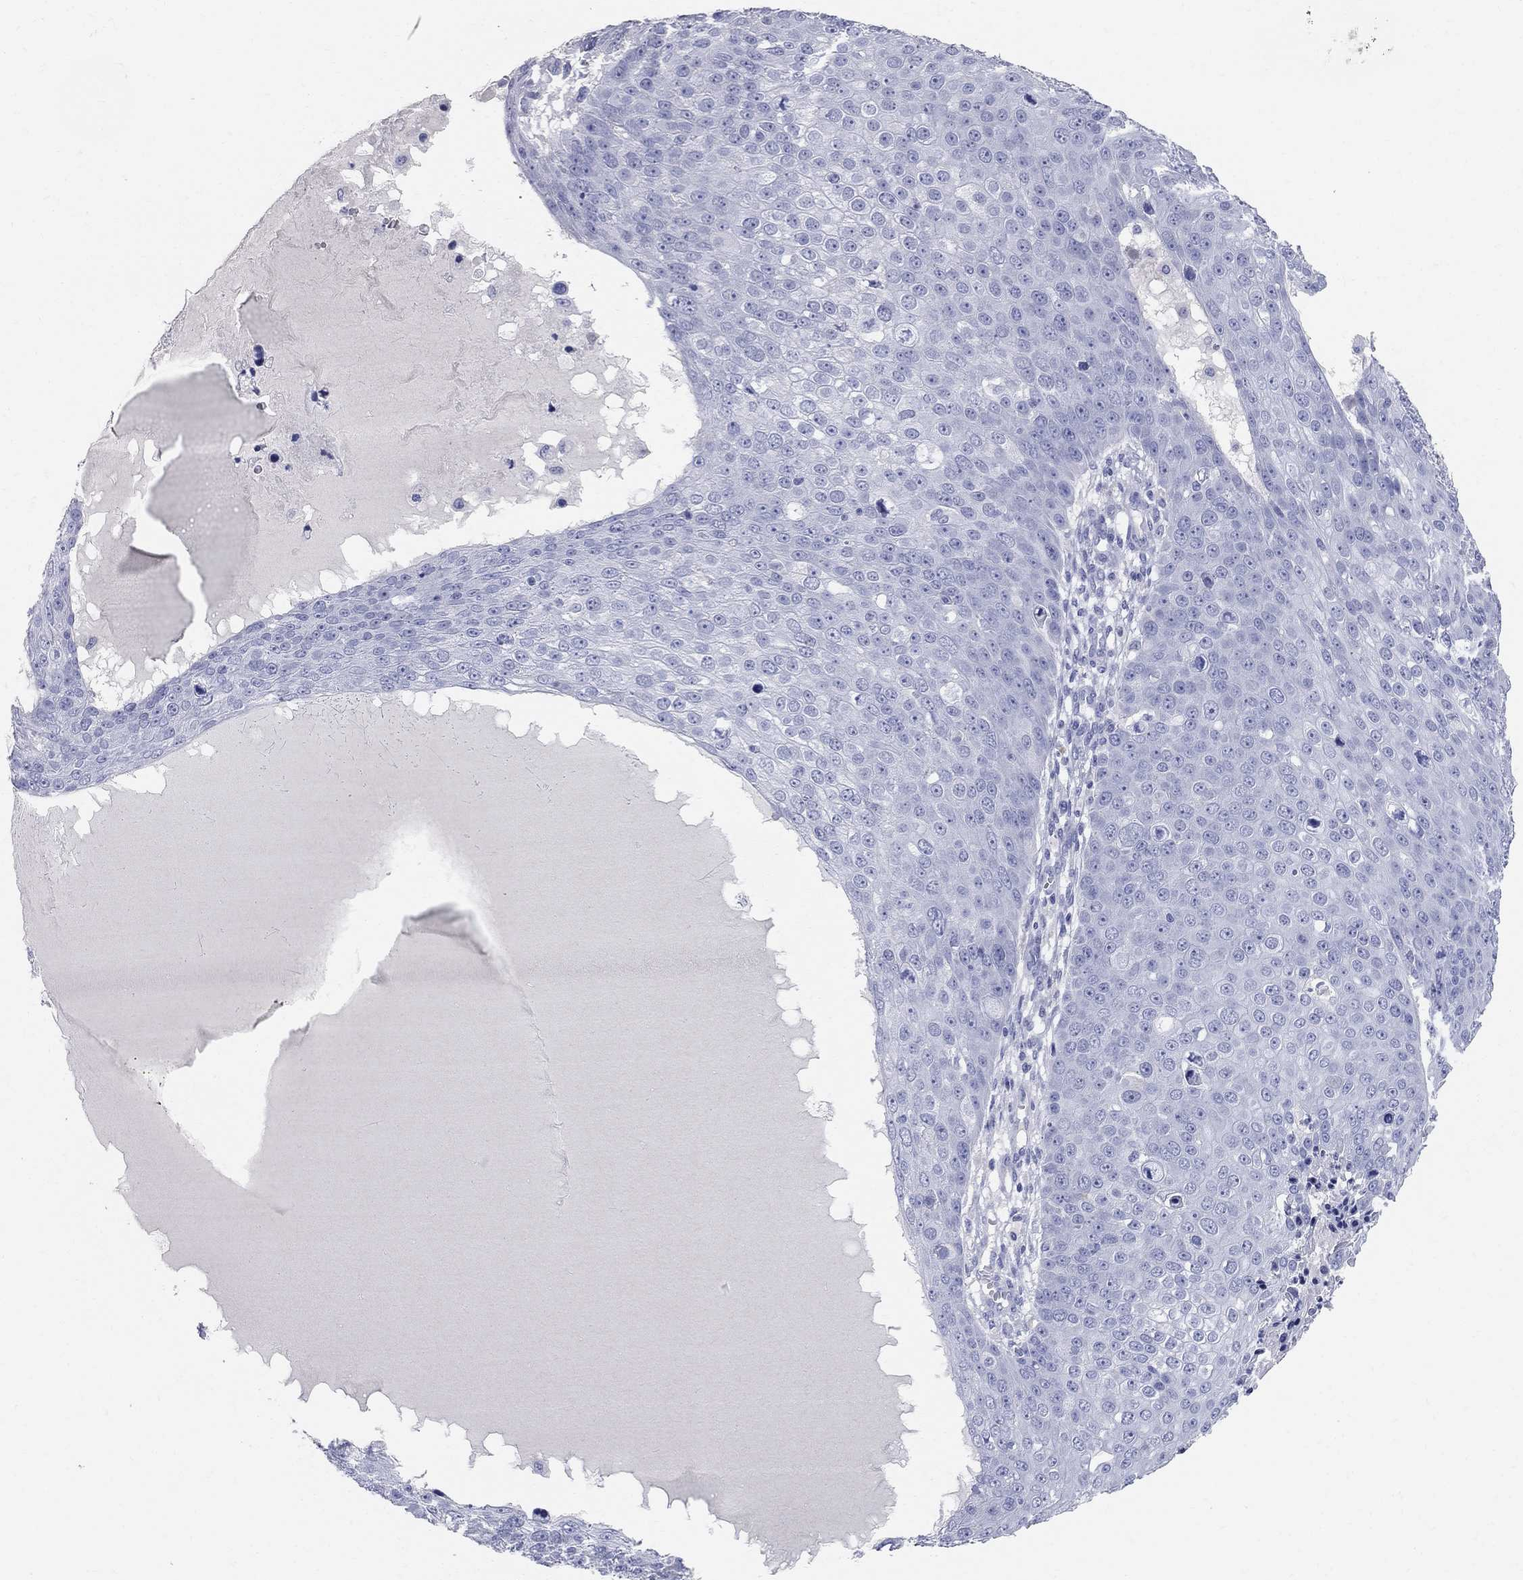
{"staining": {"intensity": "negative", "quantity": "none", "location": "none"}, "tissue": "skin cancer", "cell_type": "Tumor cells", "image_type": "cancer", "snomed": [{"axis": "morphology", "description": "Squamous cell carcinoma, NOS"}, {"axis": "topography", "description": "Skin"}], "caption": "DAB immunohistochemical staining of human skin cancer (squamous cell carcinoma) shows no significant expression in tumor cells. (Stains: DAB (3,3'-diaminobenzidine) immunohistochemistry (IHC) with hematoxylin counter stain, Microscopy: brightfield microscopy at high magnification).", "gene": "AOX1", "patient": {"sex": "male", "age": 71}}